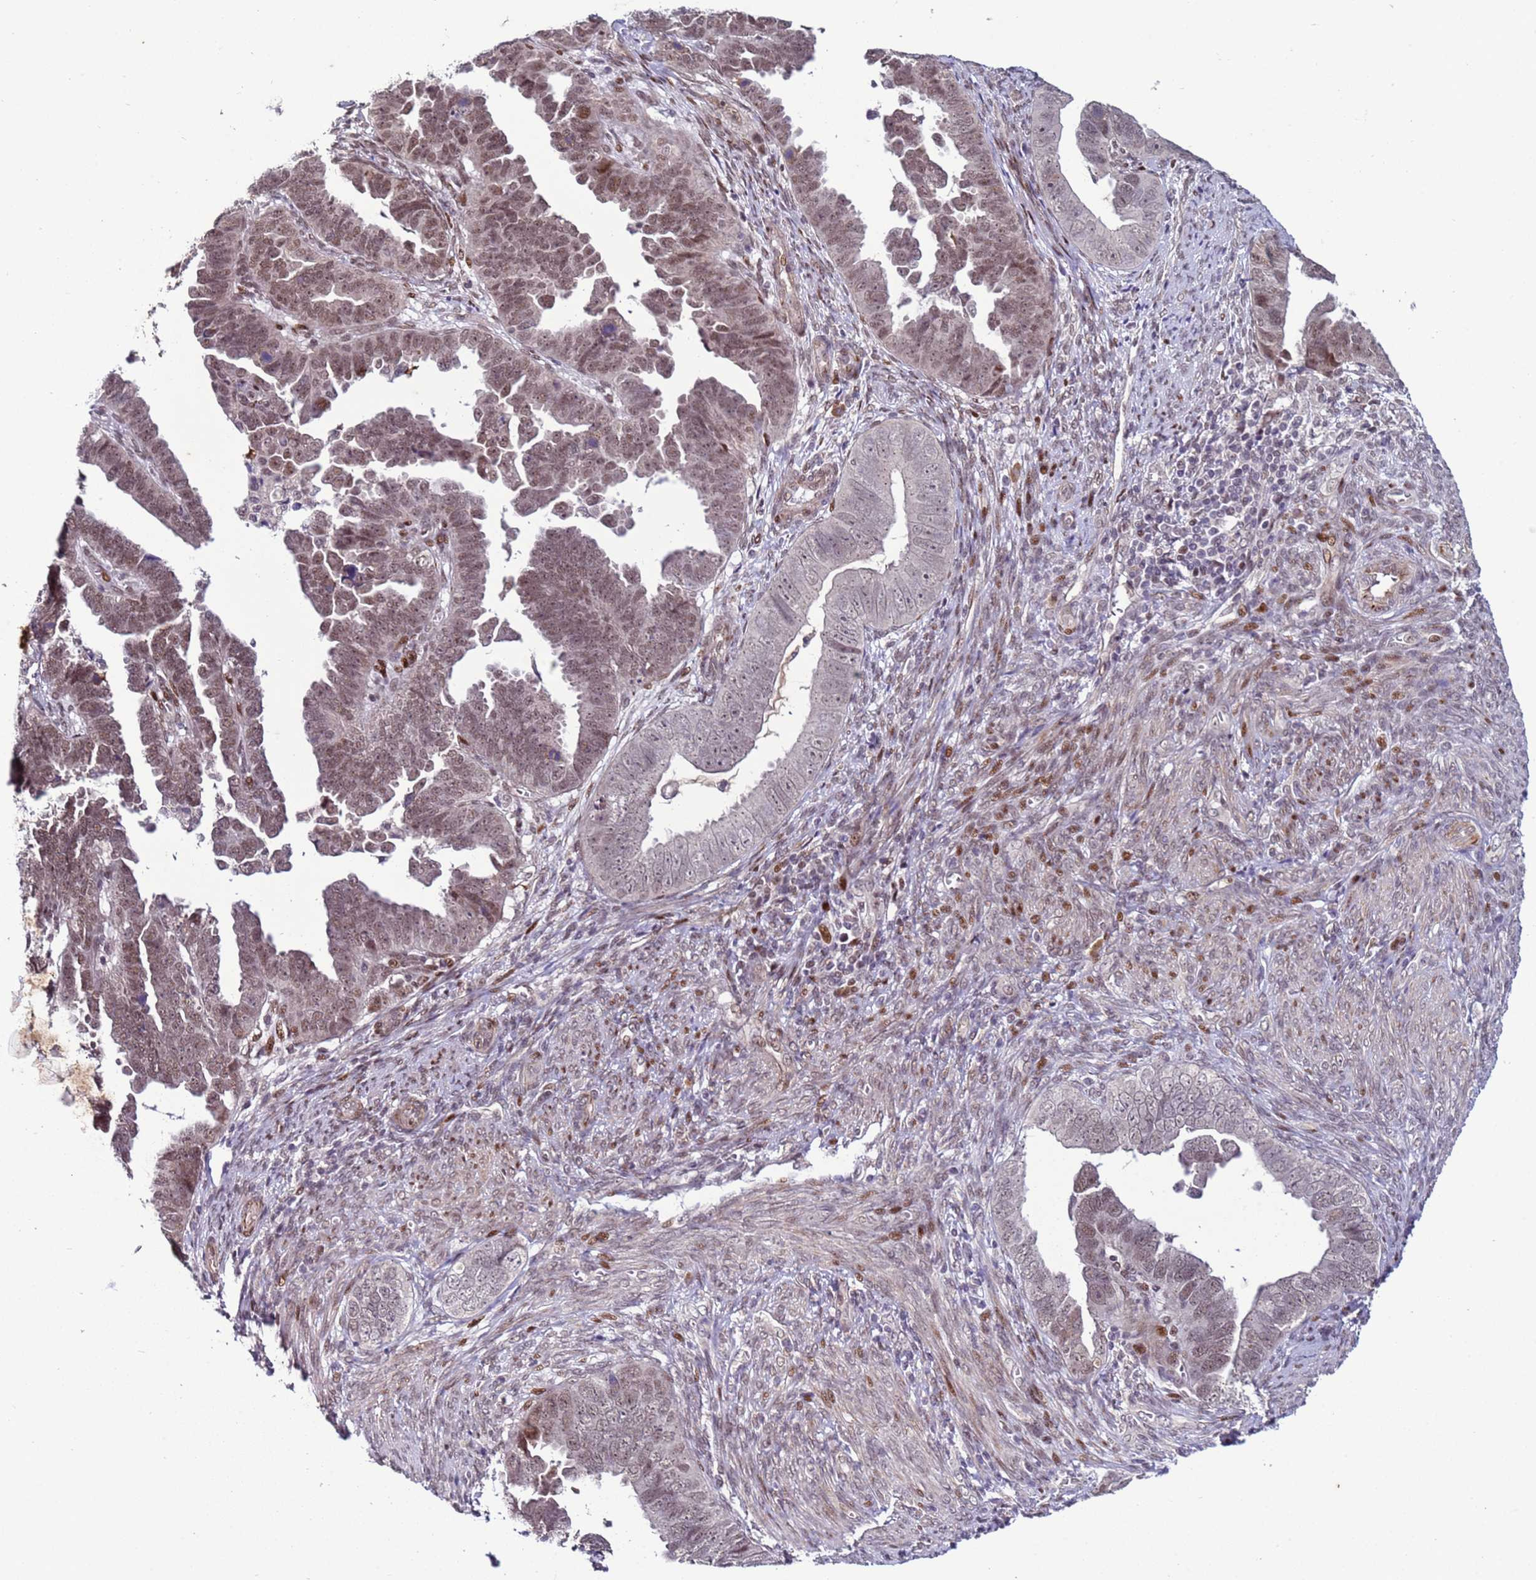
{"staining": {"intensity": "moderate", "quantity": ">75%", "location": "nuclear"}, "tissue": "endometrial cancer", "cell_type": "Tumor cells", "image_type": "cancer", "snomed": [{"axis": "morphology", "description": "Adenocarcinoma, NOS"}, {"axis": "topography", "description": "Endometrium"}], "caption": "Endometrial adenocarcinoma tissue exhibits moderate nuclear positivity in about >75% of tumor cells, visualized by immunohistochemistry.", "gene": "SHC3", "patient": {"sex": "female", "age": 75}}